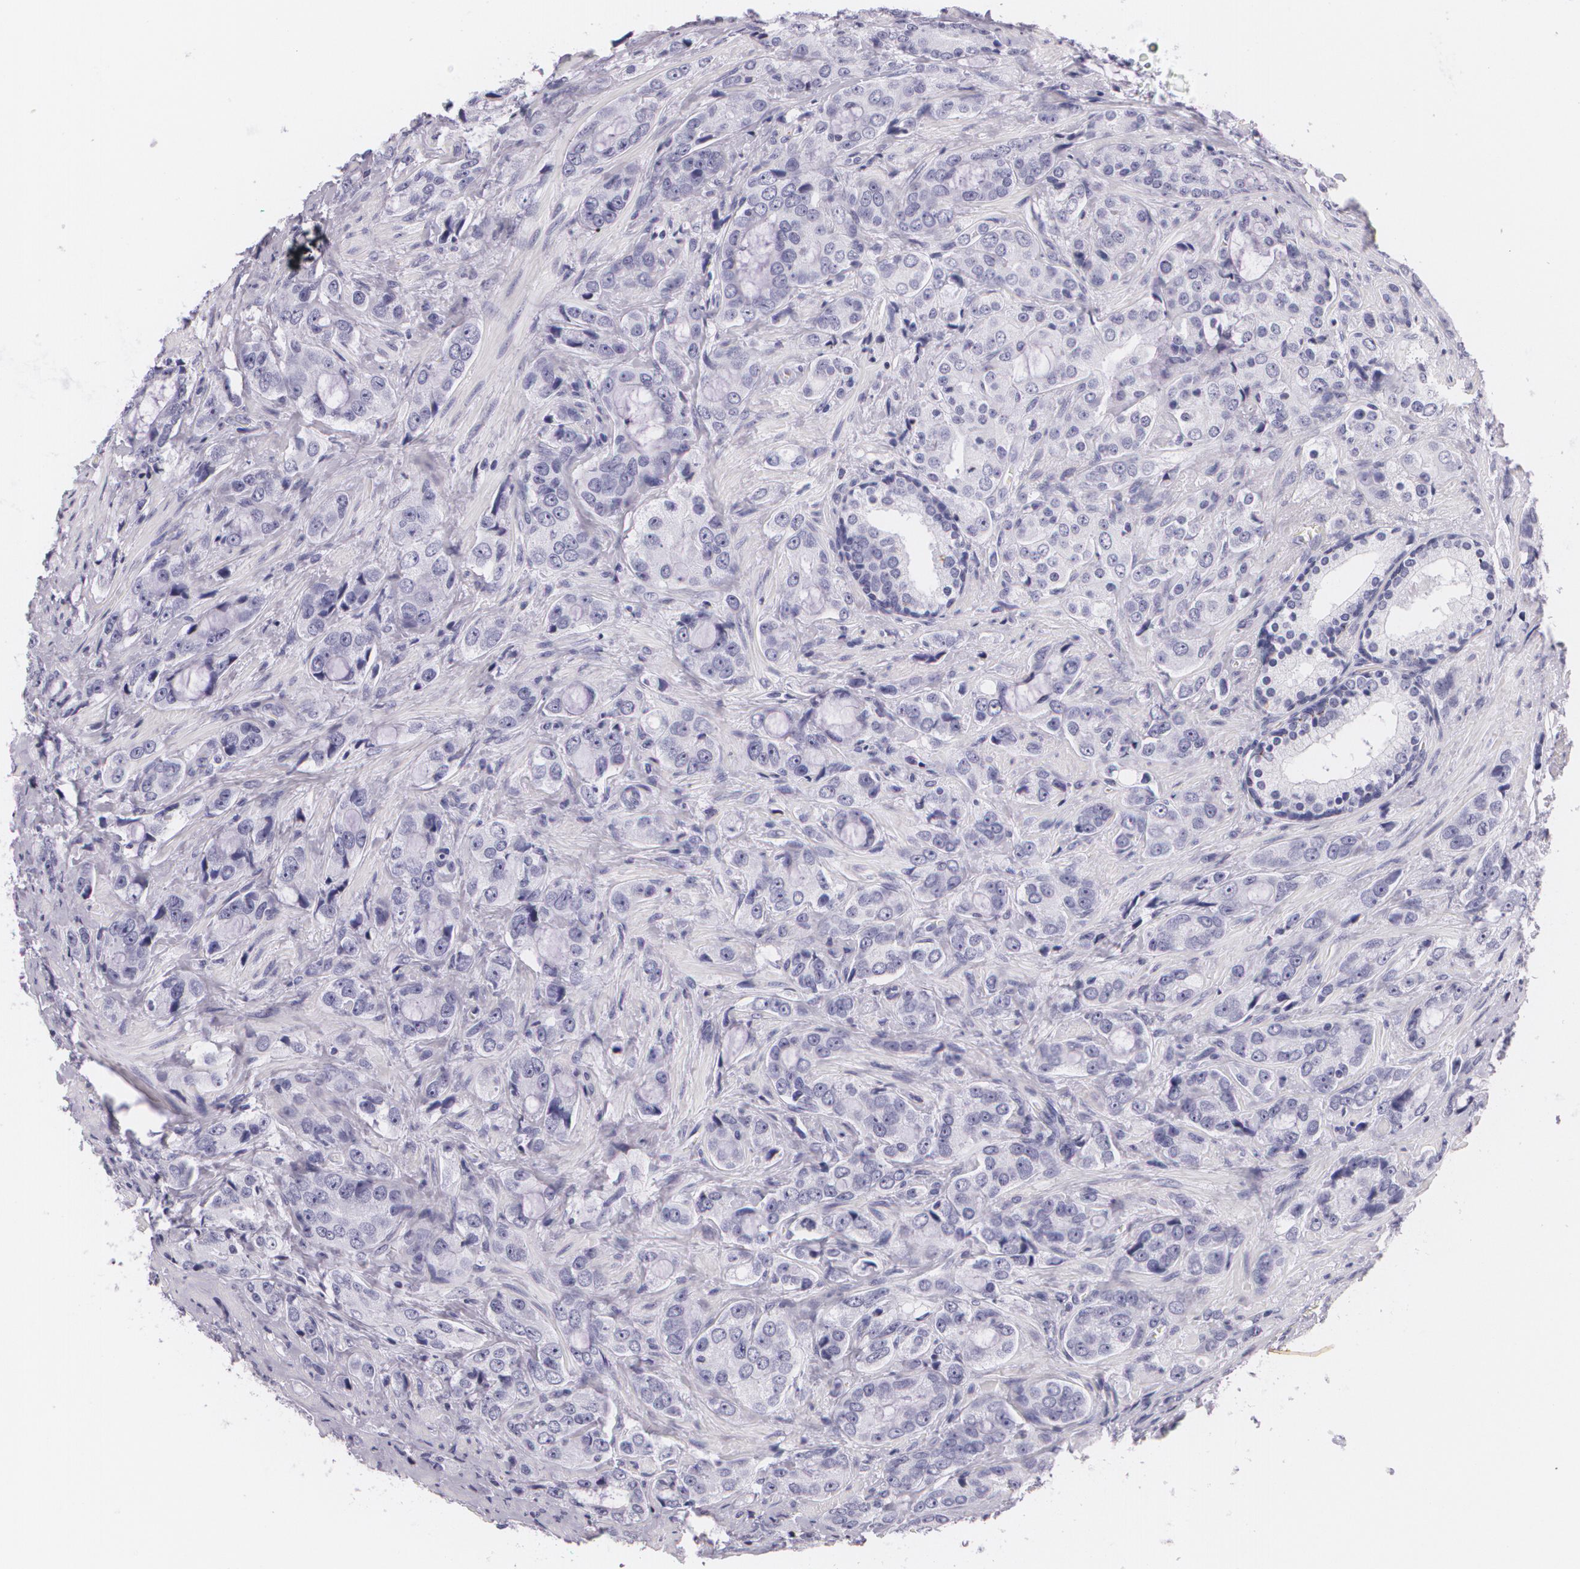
{"staining": {"intensity": "negative", "quantity": "none", "location": "none"}, "tissue": "prostate cancer", "cell_type": "Tumor cells", "image_type": "cancer", "snomed": [{"axis": "morphology", "description": "Adenocarcinoma, Medium grade"}, {"axis": "topography", "description": "Prostate"}], "caption": "High power microscopy image of an IHC photomicrograph of prostate cancer, revealing no significant expression in tumor cells. (DAB (3,3'-diaminobenzidine) immunohistochemistry, high magnification).", "gene": "DLG4", "patient": {"sex": "male", "age": 70}}